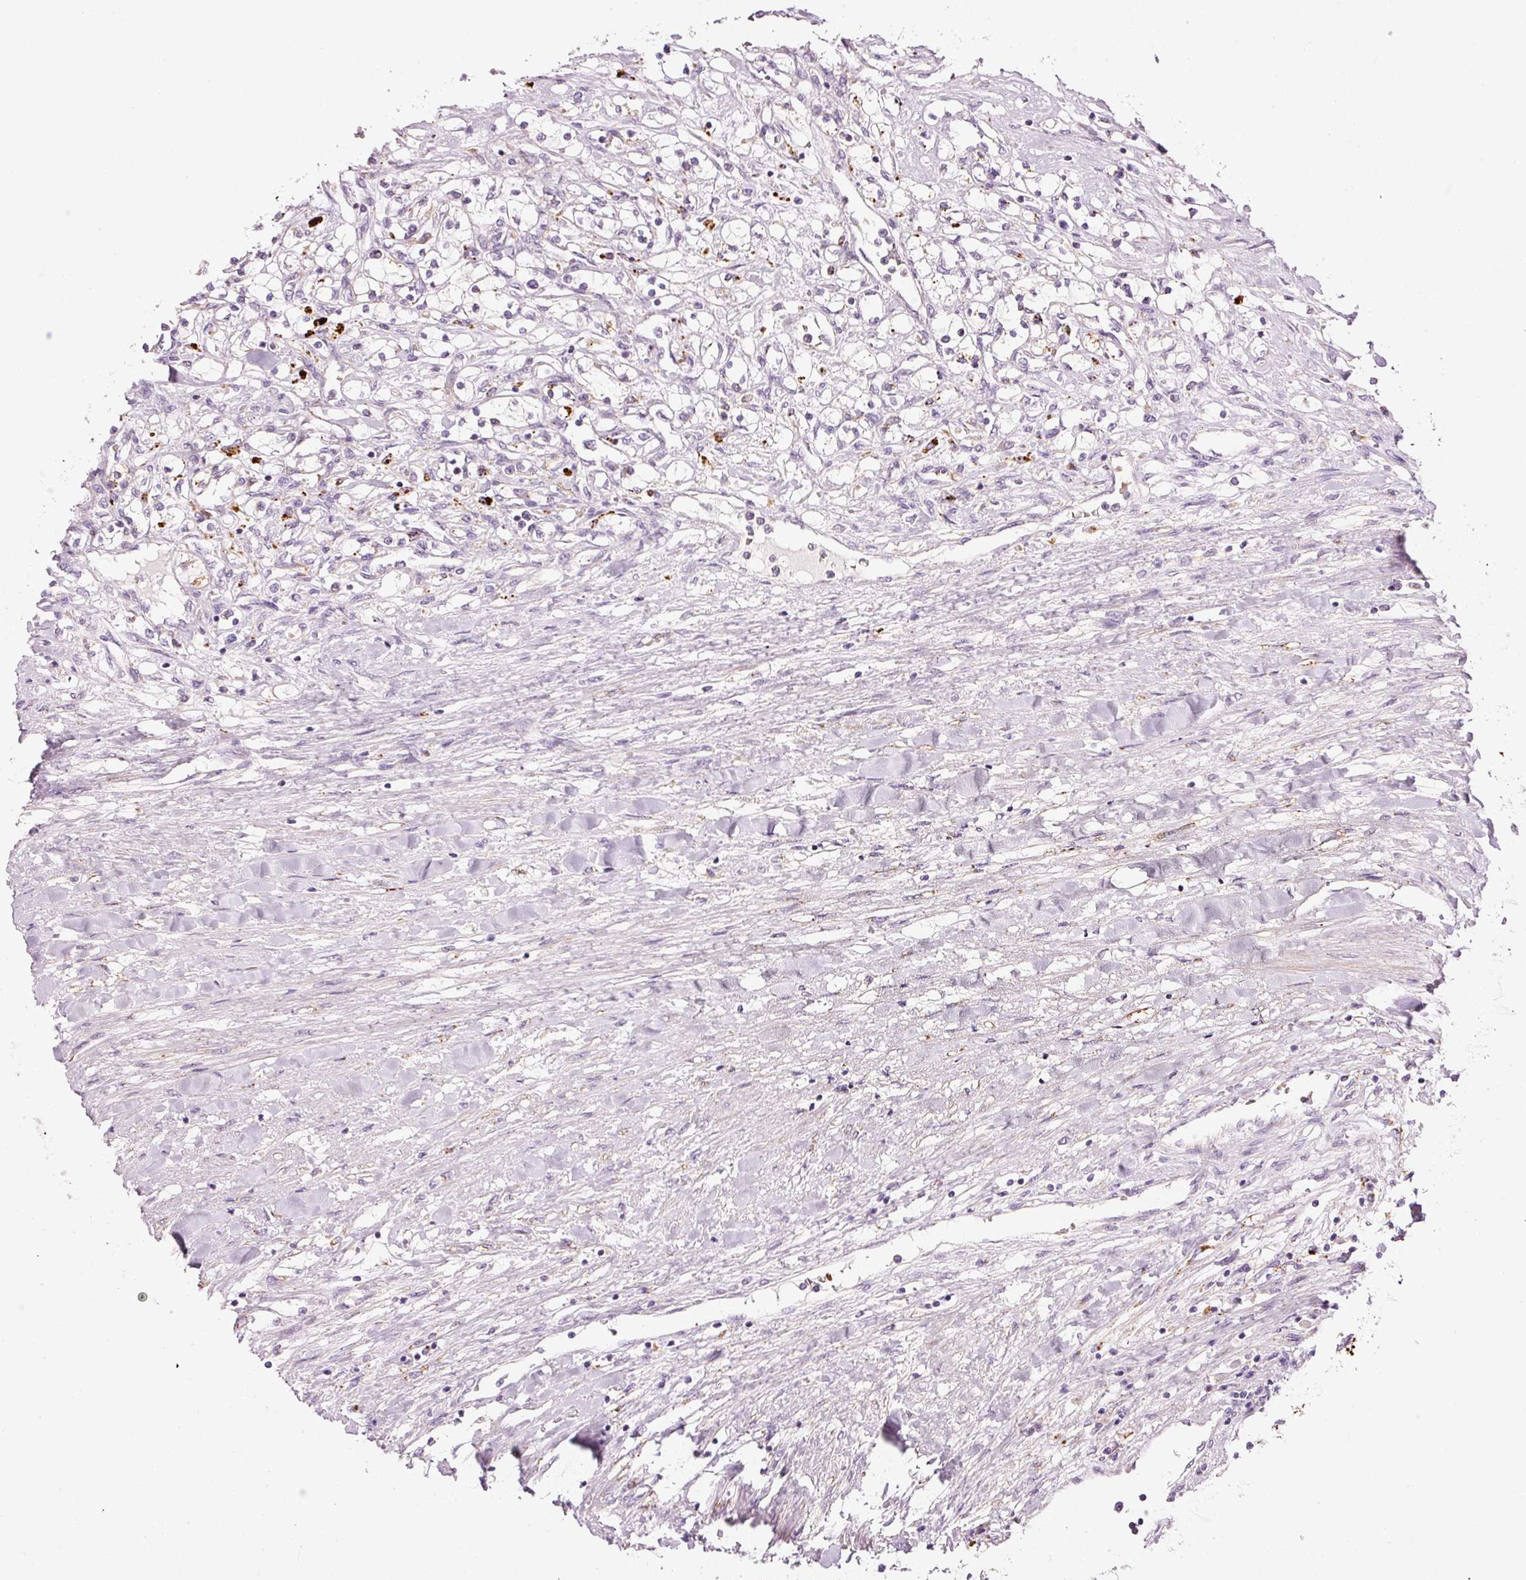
{"staining": {"intensity": "negative", "quantity": "none", "location": "none"}, "tissue": "renal cancer", "cell_type": "Tumor cells", "image_type": "cancer", "snomed": [{"axis": "morphology", "description": "Adenocarcinoma, NOS"}, {"axis": "topography", "description": "Kidney"}], "caption": "A photomicrograph of human renal adenocarcinoma is negative for staining in tumor cells.", "gene": "ZNF639", "patient": {"sex": "male", "age": 68}}